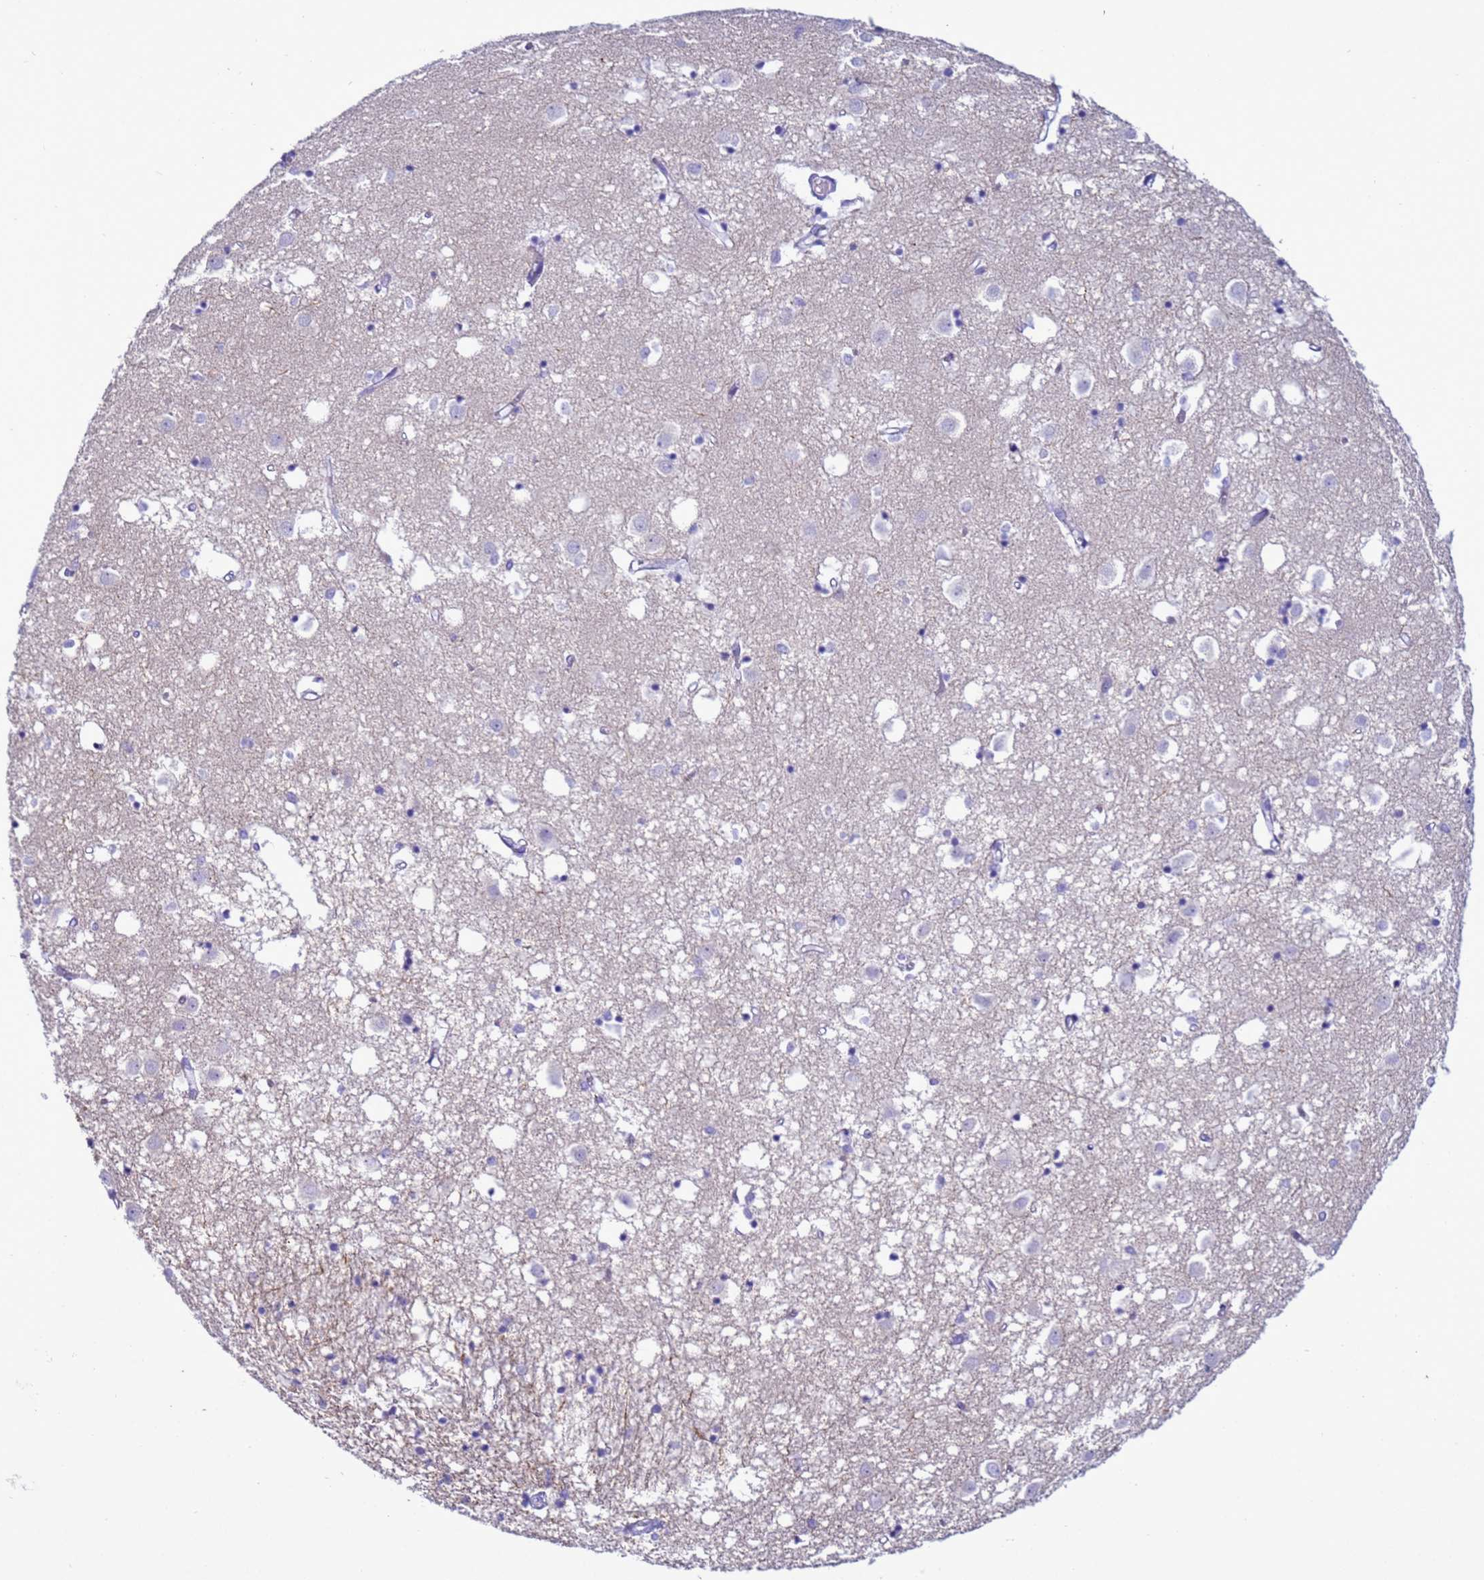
{"staining": {"intensity": "negative", "quantity": "none", "location": "none"}, "tissue": "caudate", "cell_type": "Glial cells", "image_type": "normal", "snomed": [{"axis": "morphology", "description": "Normal tissue, NOS"}, {"axis": "topography", "description": "Lateral ventricle wall"}], "caption": "There is no significant expression in glial cells of caudate. The staining is performed using DAB brown chromogen with nuclei counter-stained in using hematoxylin.", "gene": "CST1", "patient": {"sex": "male", "age": 70}}